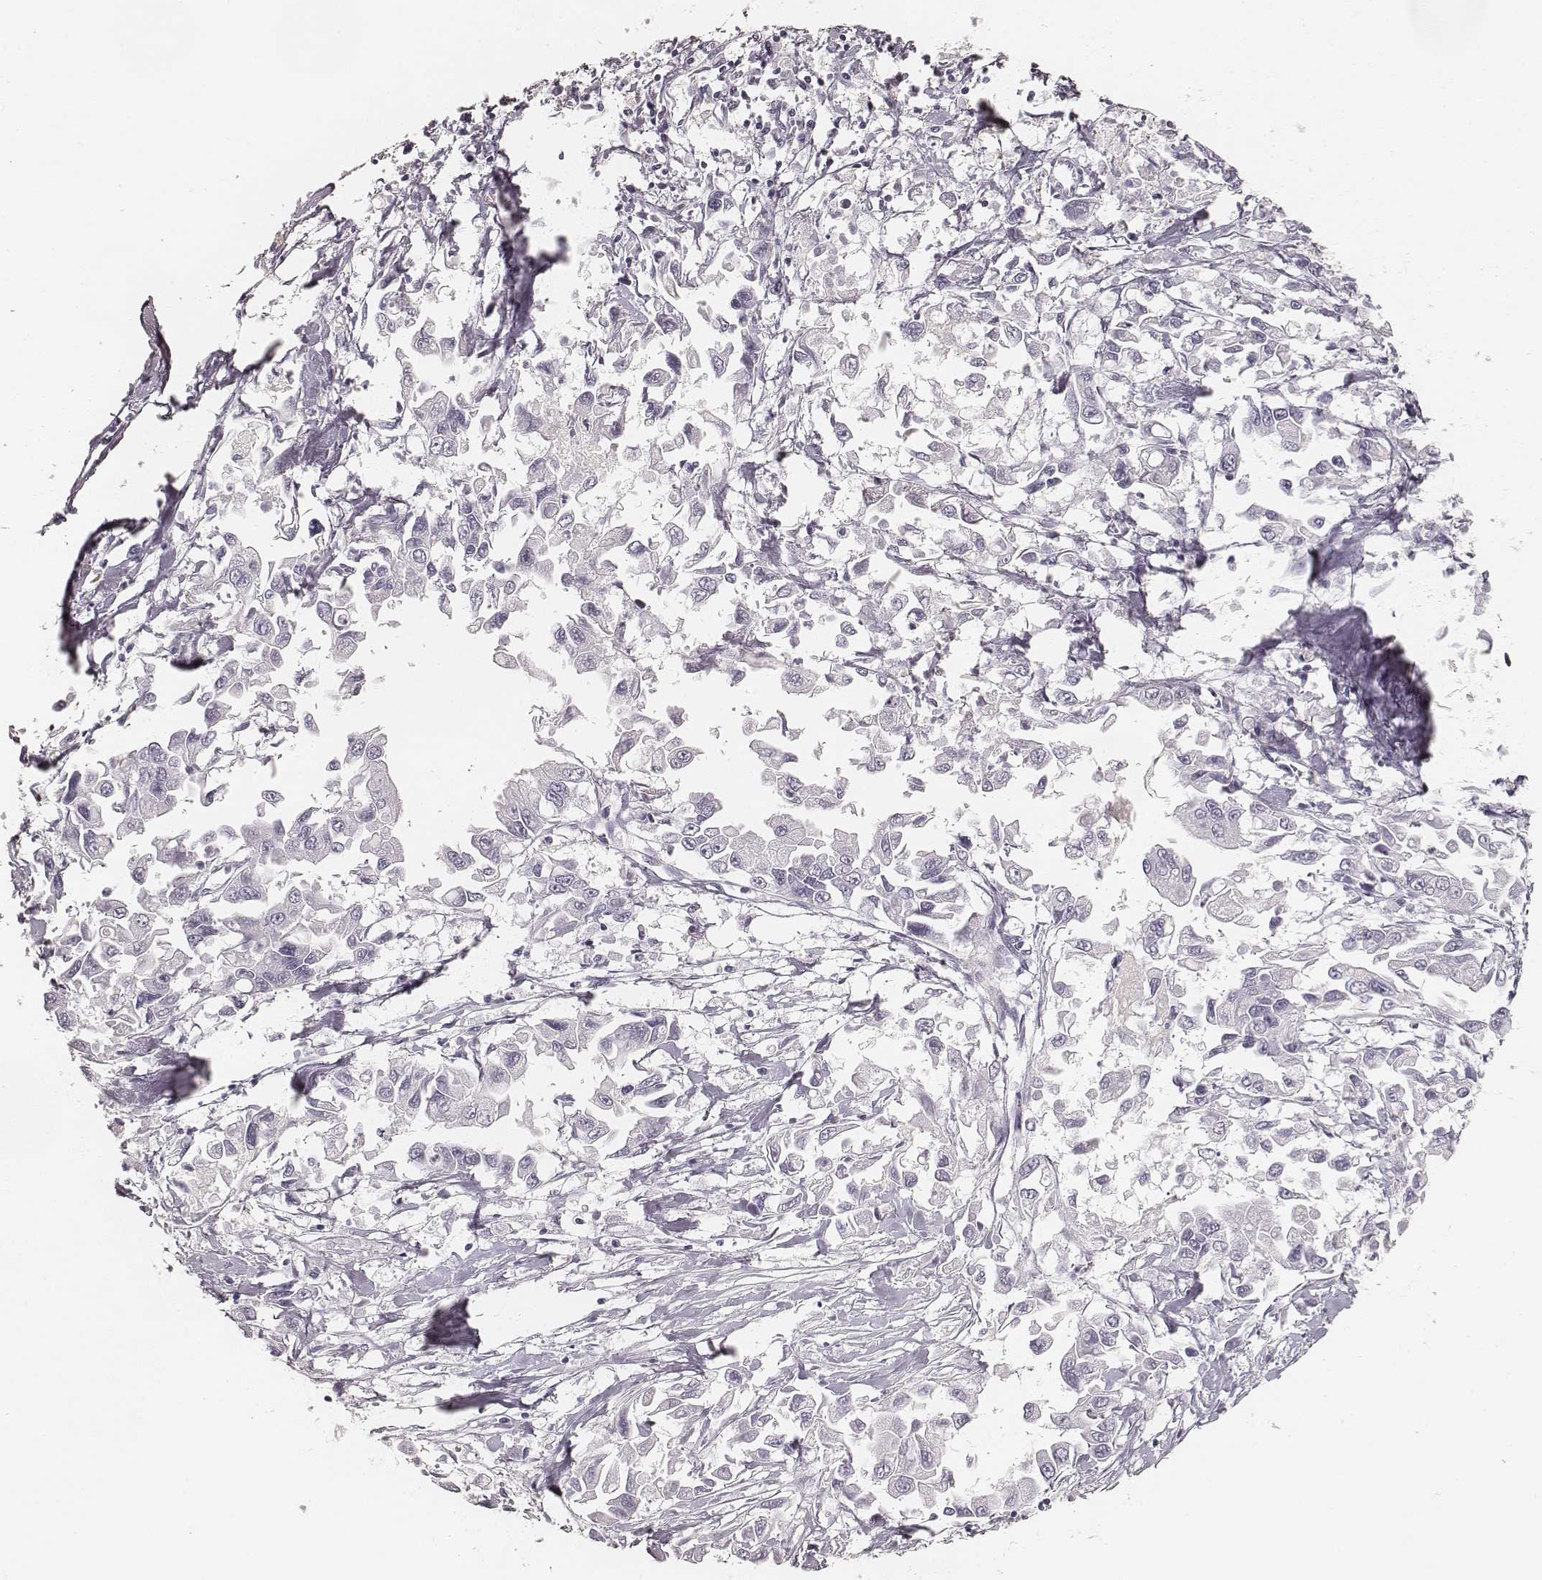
{"staining": {"intensity": "negative", "quantity": "none", "location": "none"}, "tissue": "pancreatic cancer", "cell_type": "Tumor cells", "image_type": "cancer", "snomed": [{"axis": "morphology", "description": "Adenocarcinoma, NOS"}, {"axis": "topography", "description": "Pancreas"}], "caption": "Pancreatic cancer stained for a protein using immunohistochemistry shows no expression tumor cells.", "gene": "HNF4G", "patient": {"sex": "female", "age": 83}}